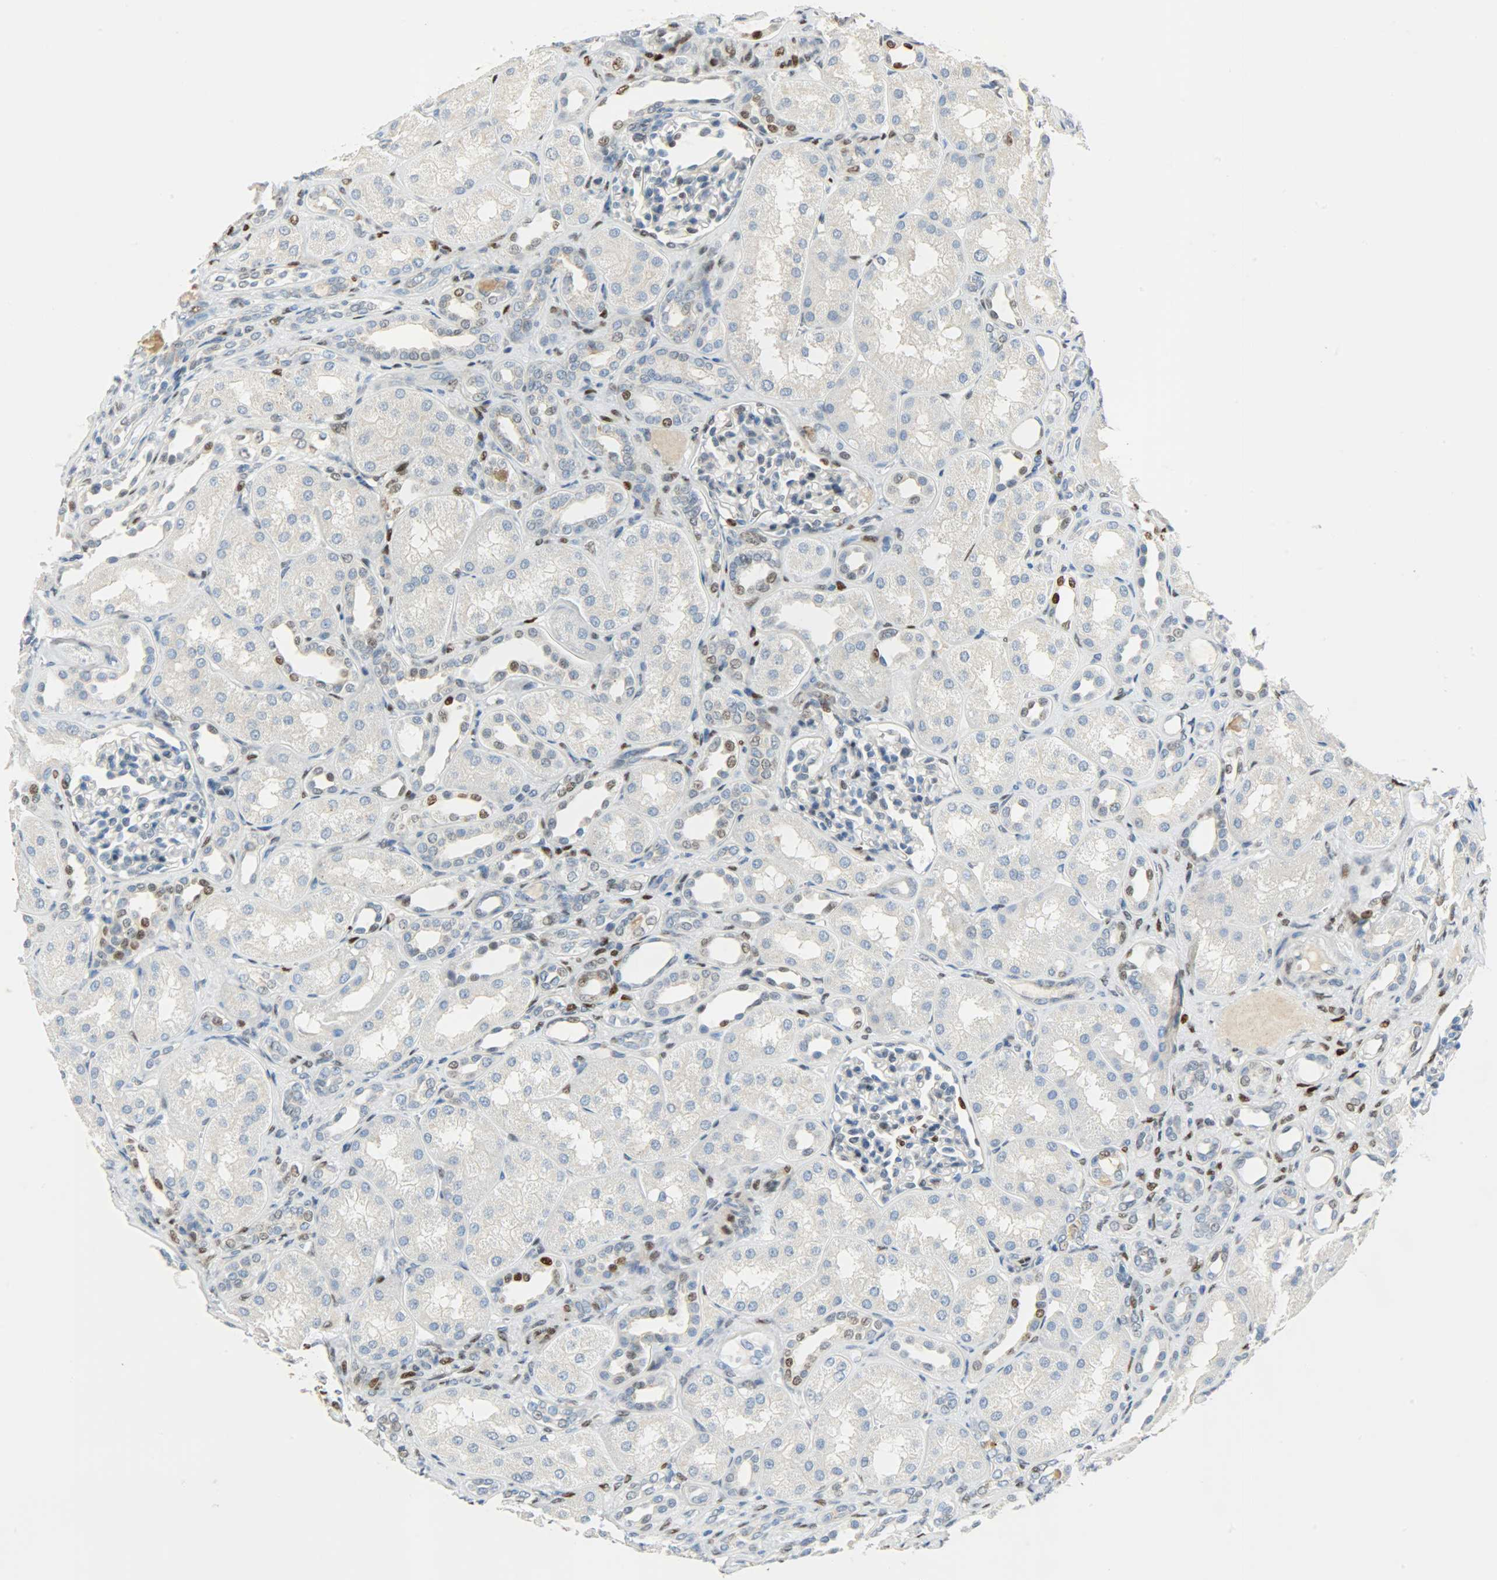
{"staining": {"intensity": "moderate", "quantity": "25%-75%", "location": "nuclear"}, "tissue": "kidney", "cell_type": "Cells in glomeruli", "image_type": "normal", "snomed": [{"axis": "morphology", "description": "Normal tissue, NOS"}, {"axis": "topography", "description": "Kidney"}], "caption": "Cells in glomeruli exhibit moderate nuclear expression in approximately 25%-75% of cells in unremarkable kidney.", "gene": "JUNB", "patient": {"sex": "male", "age": 7}}